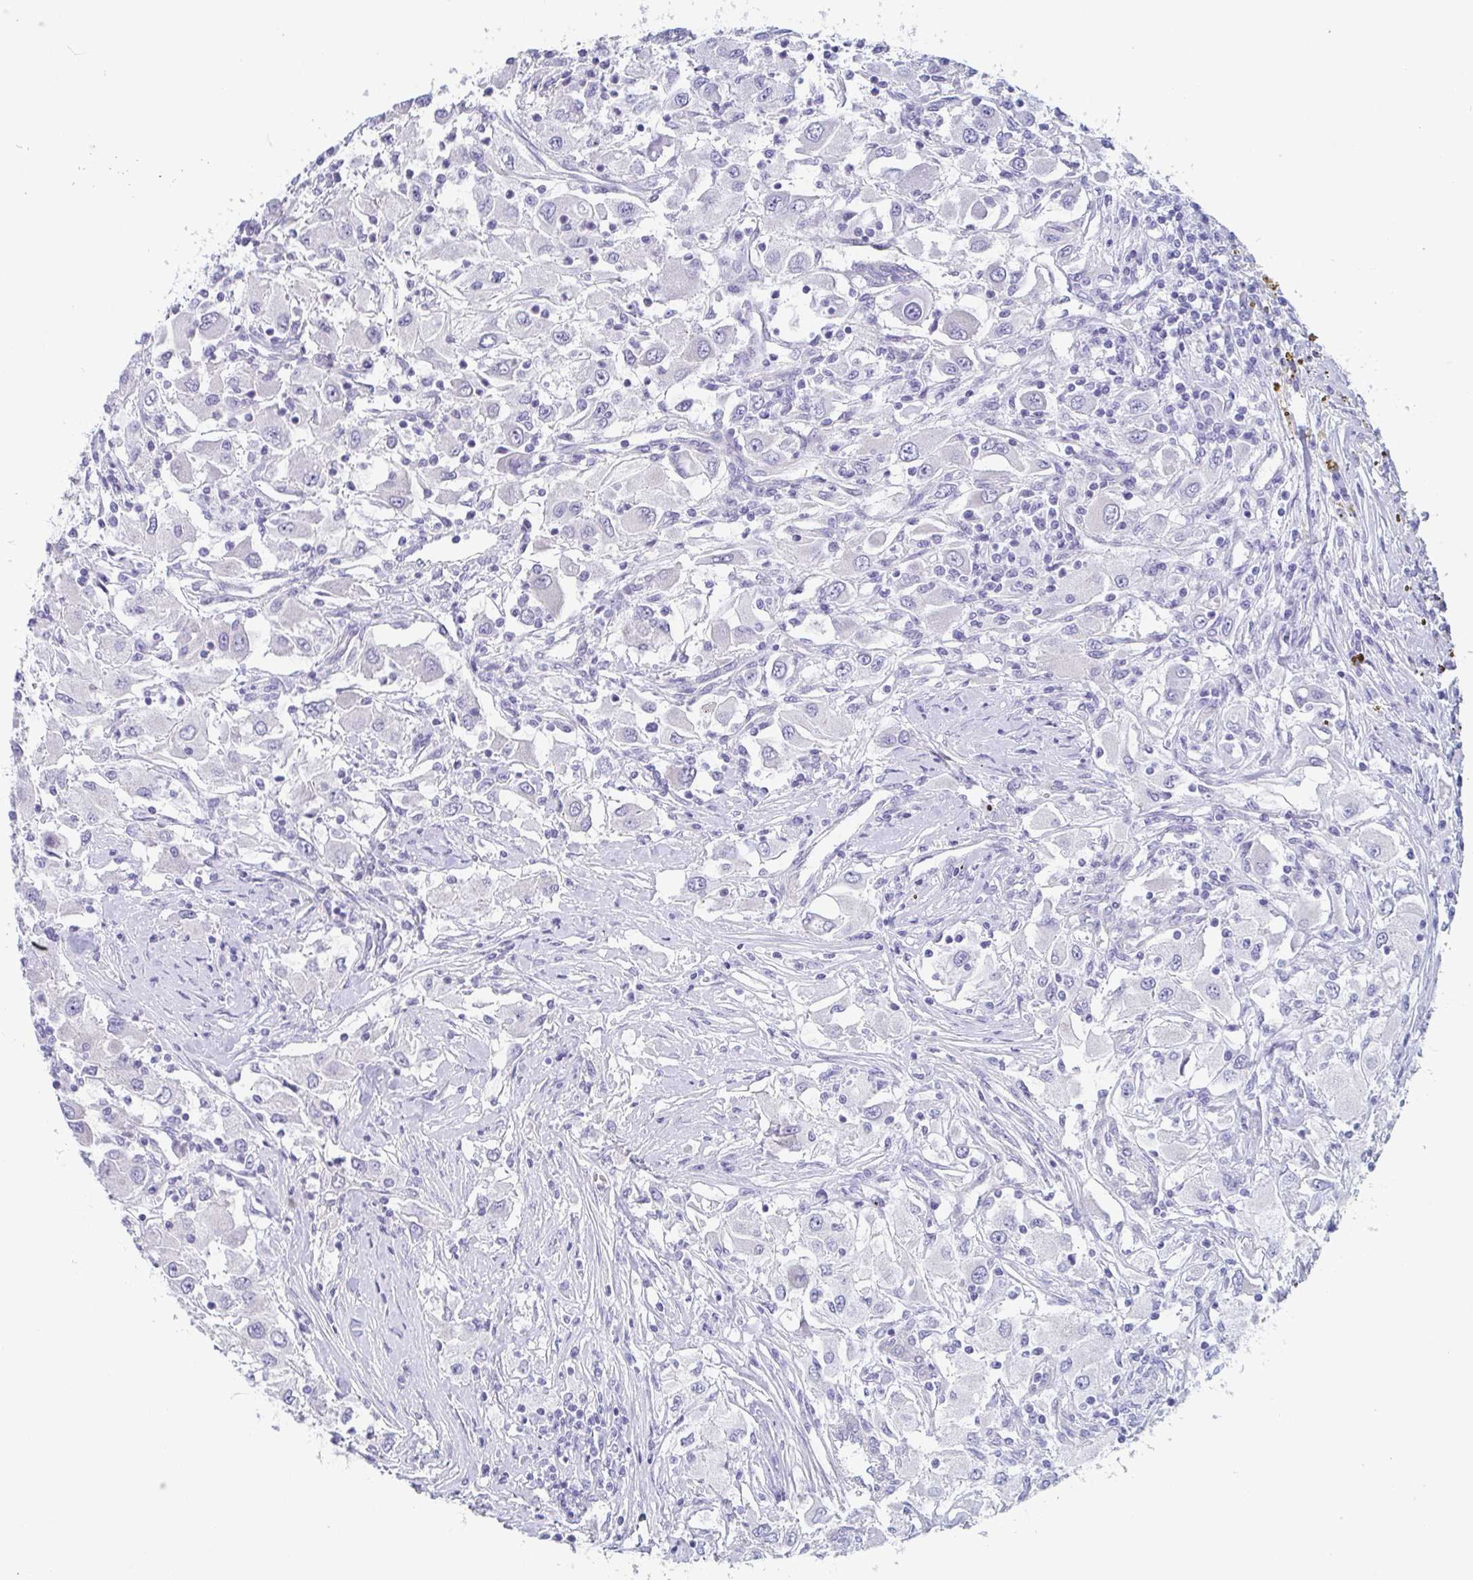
{"staining": {"intensity": "negative", "quantity": "none", "location": "none"}, "tissue": "renal cancer", "cell_type": "Tumor cells", "image_type": "cancer", "snomed": [{"axis": "morphology", "description": "Adenocarcinoma, NOS"}, {"axis": "topography", "description": "Kidney"}], "caption": "Protein analysis of adenocarcinoma (renal) exhibits no significant expression in tumor cells. (DAB (3,3'-diaminobenzidine) IHC with hematoxylin counter stain).", "gene": "DYNC1I1", "patient": {"sex": "female", "age": 67}}